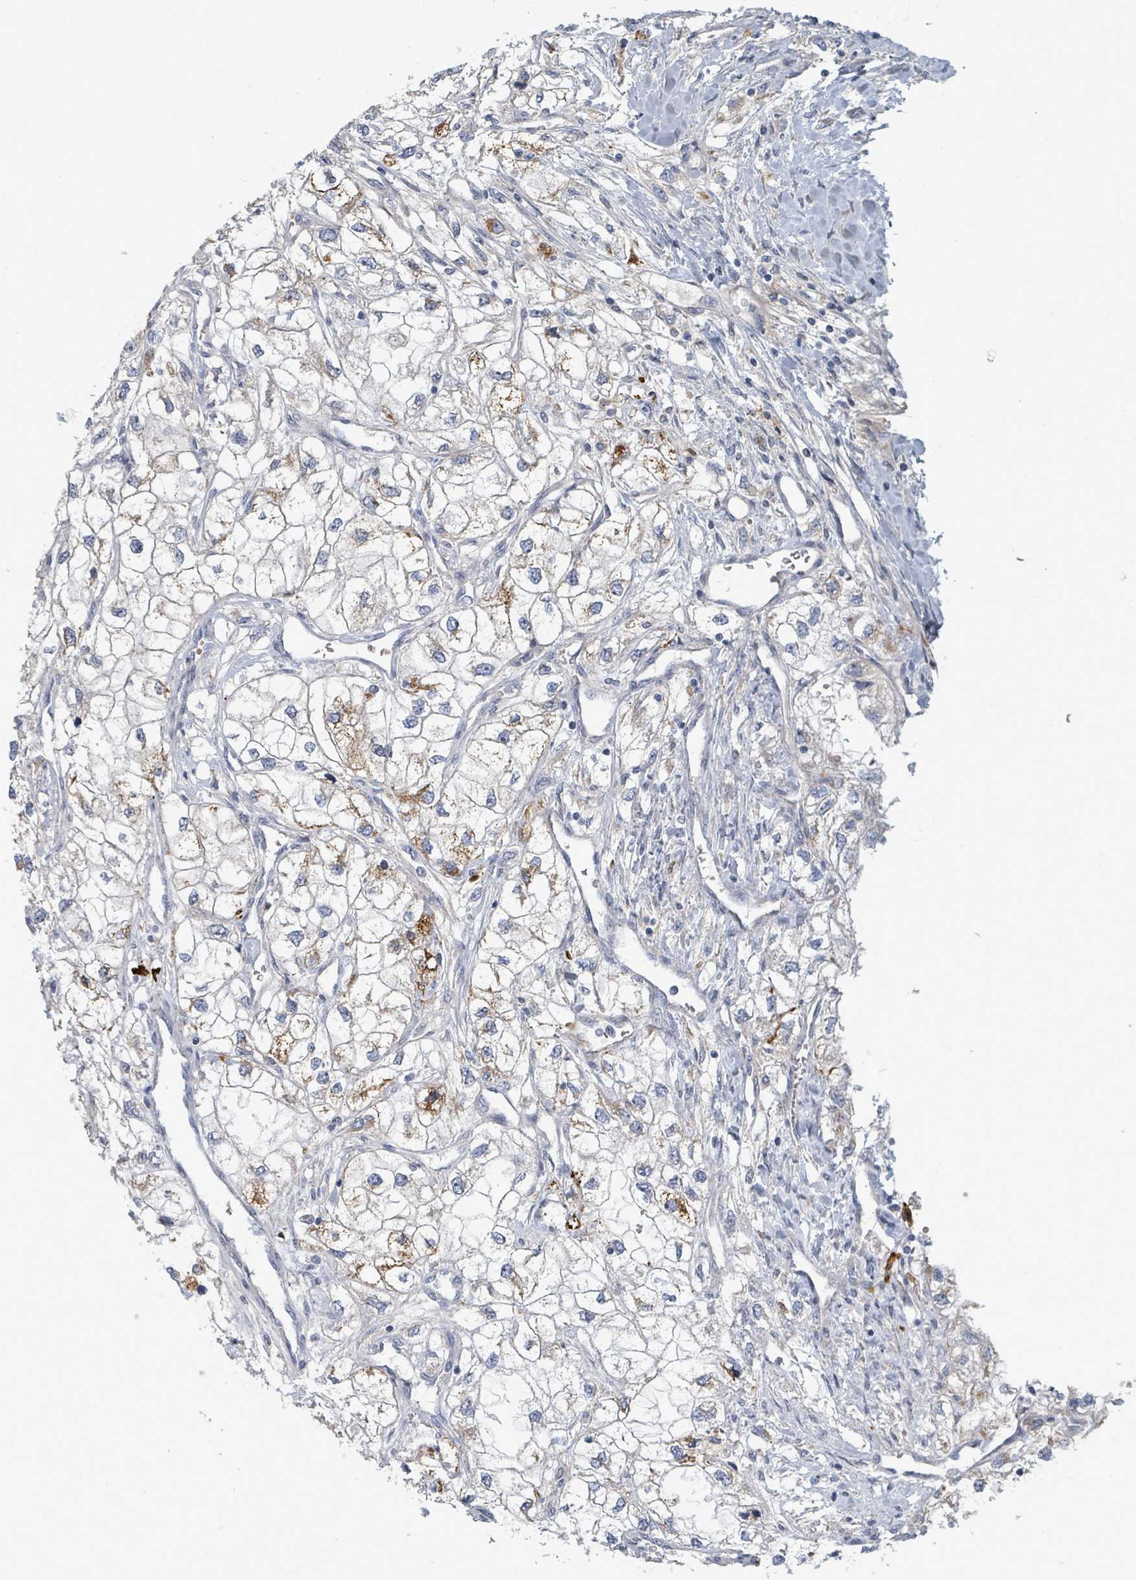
{"staining": {"intensity": "moderate", "quantity": "25%-75%", "location": "cytoplasmic/membranous"}, "tissue": "renal cancer", "cell_type": "Tumor cells", "image_type": "cancer", "snomed": [{"axis": "morphology", "description": "Adenocarcinoma, NOS"}, {"axis": "topography", "description": "Kidney"}], "caption": "Renal adenocarcinoma tissue shows moderate cytoplasmic/membranous expression in about 25%-75% of tumor cells (DAB (3,3'-diaminobenzidine) IHC with brightfield microscopy, high magnification).", "gene": "TRDMT1", "patient": {"sex": "male", "age": 59}}